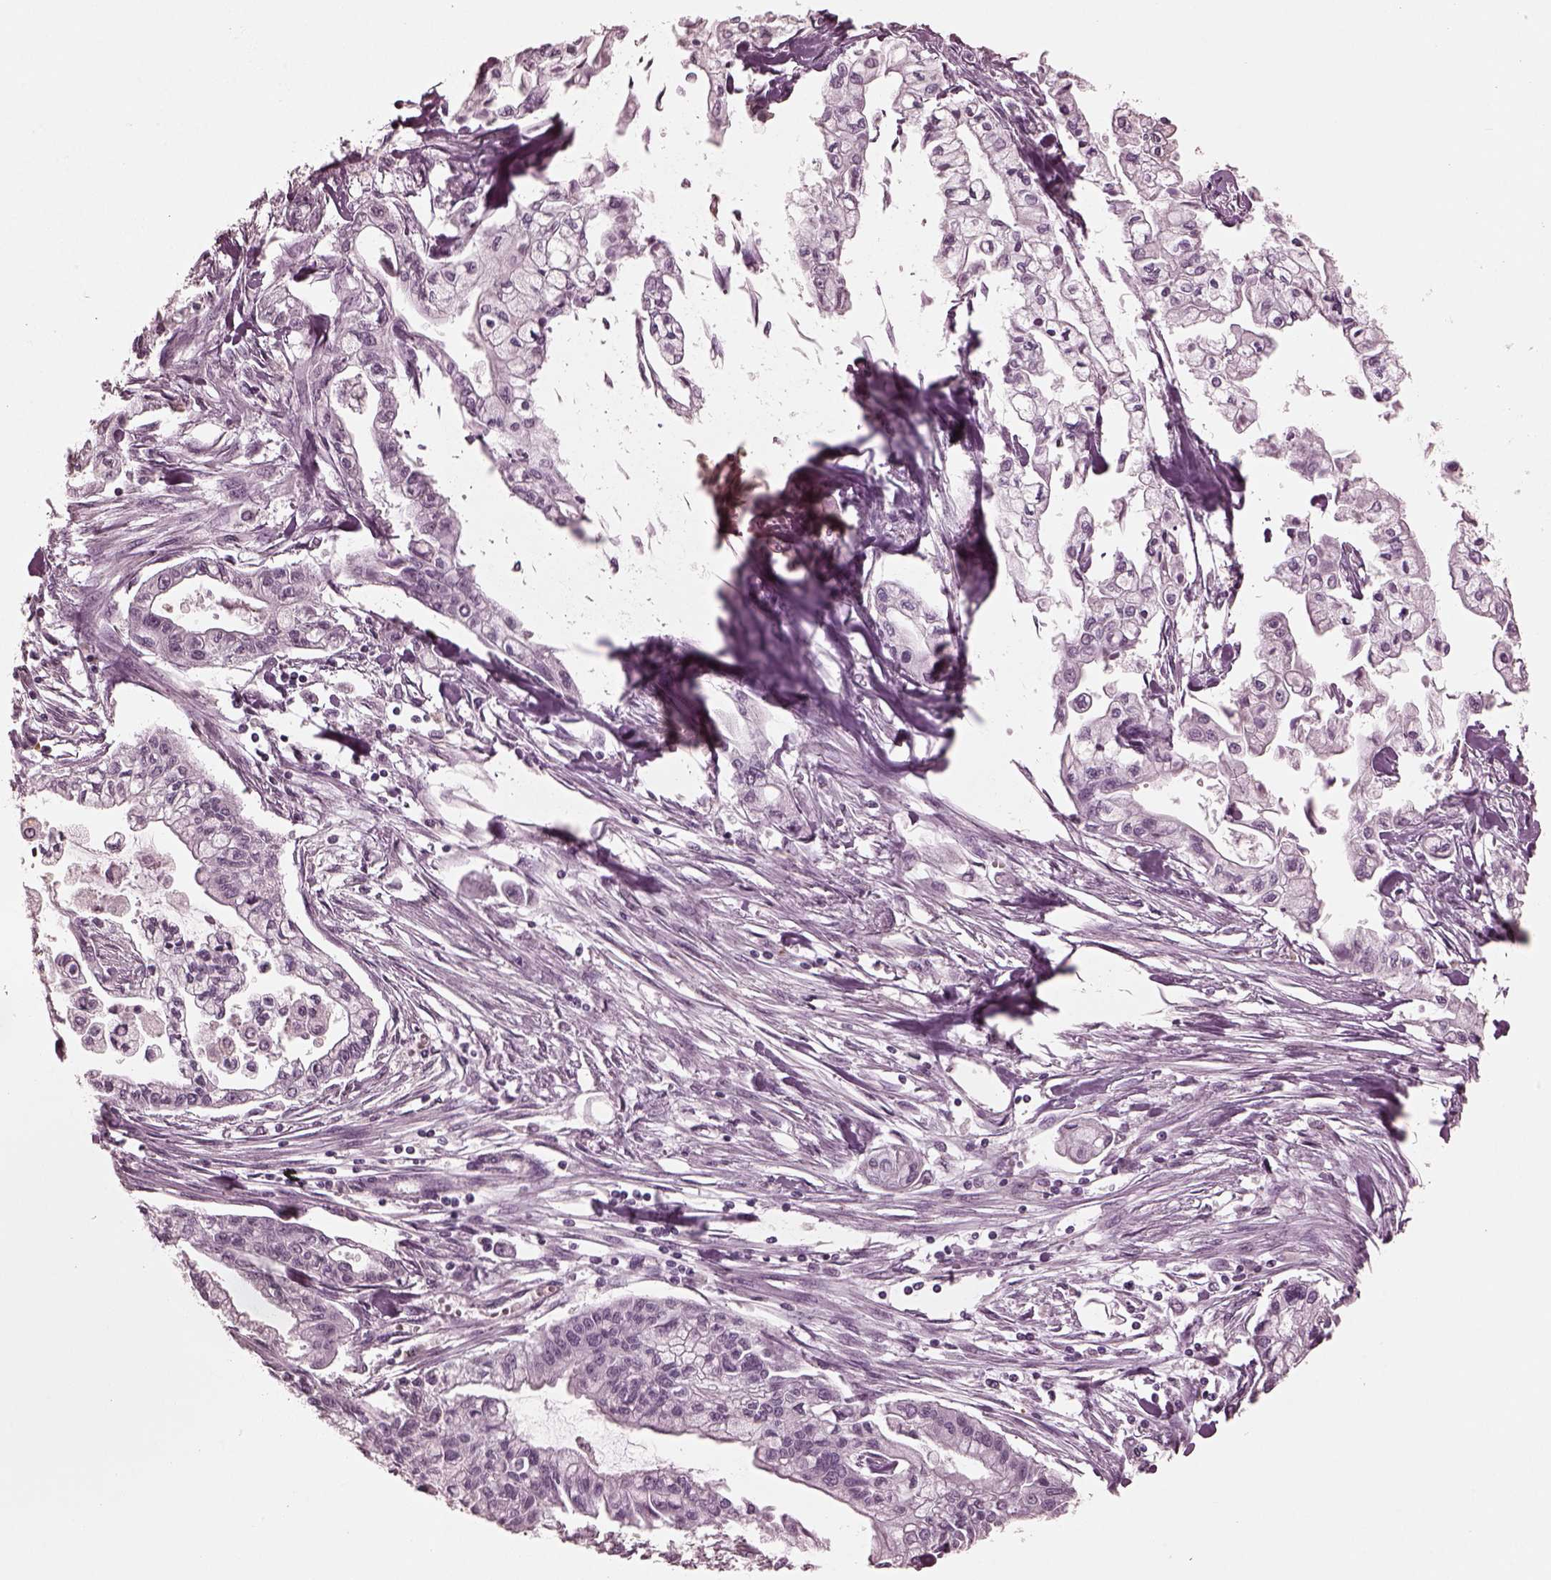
{"staining": {"intensity": "negative", "quantity": "none", "location": "none"}, "tissue": "pancreatic cancer", "cell_type": "Tumor cells", "image_type": "cancer", "snomed": [{"axis": "morphology", "description": "Adenocarcinoma, NOS"}, {"axis": "topography", "description": "Pancreas"}], "caption": "Adenocarcinoma (pancreatic) was stained to show a protein in brown. There is no significant staining in tumor cells. The staining is performed using DAB brown chromogen with nuclei counter-stained in using hematoxylin.", "gene": "KRT79", "patient": {"sex": "male", "age": 54}}